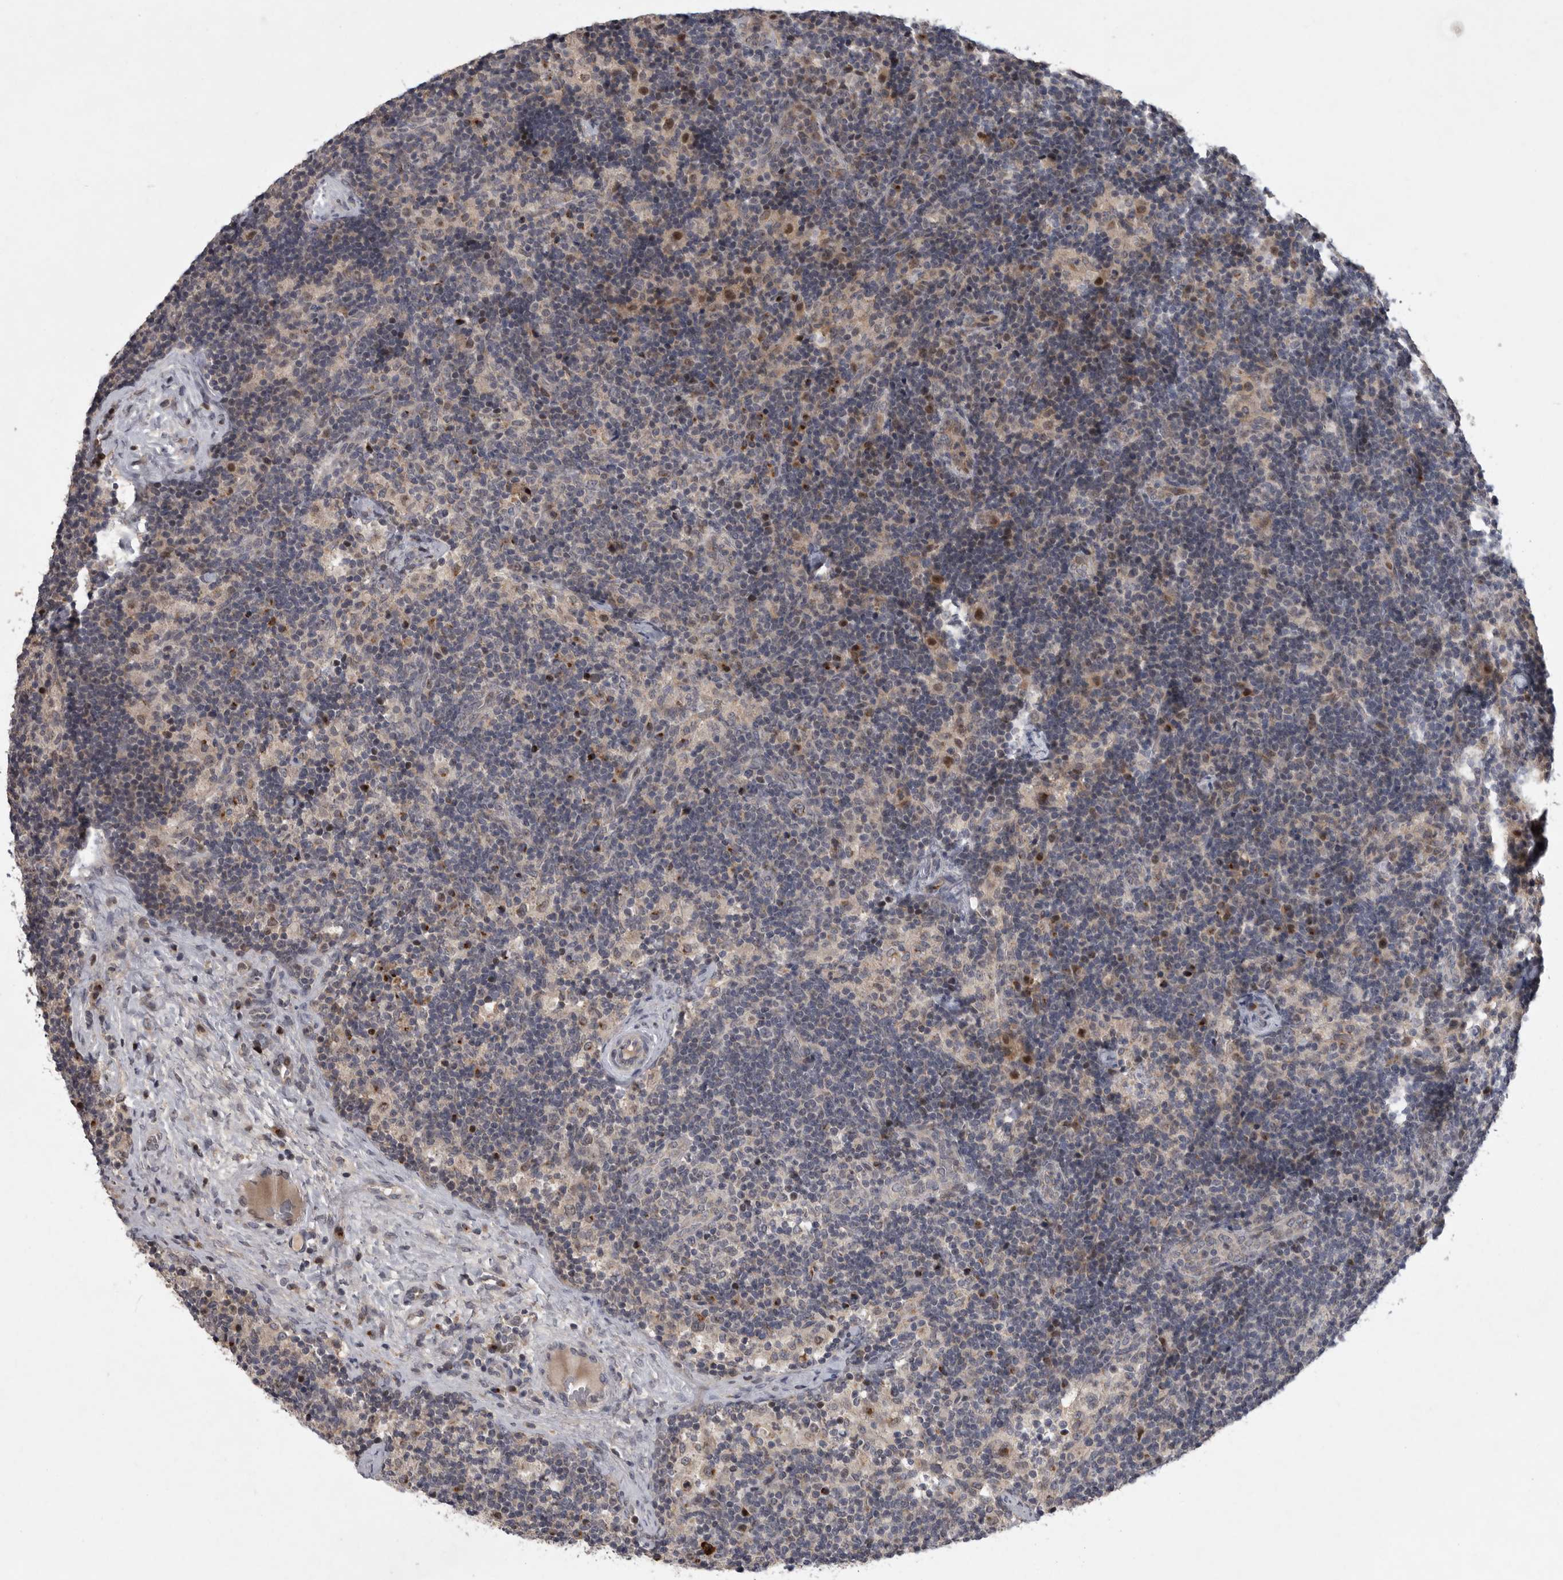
{"staining": {"intensity": "negative", "quantity": "none", "location": "none"}, "tissue": "lymph node", "cell_type": "Germinal center cells", "image_type": "normal", "snomed": [{"axis": "morphology", "description": "Normal tissue, NOS"}, {"axis": "topography", "description": "Lymph node"}], "caption": "Benign lymph node was stained to show a protein in brown. There is no significant expression in germinal center cells. (Brightfield microscopy of DAB (3,3'-diaminobenzidine) immunohistochemistry at high magnification).", "gene": "MAN2A1", "patient": {"sex": "female", "age": 22}}